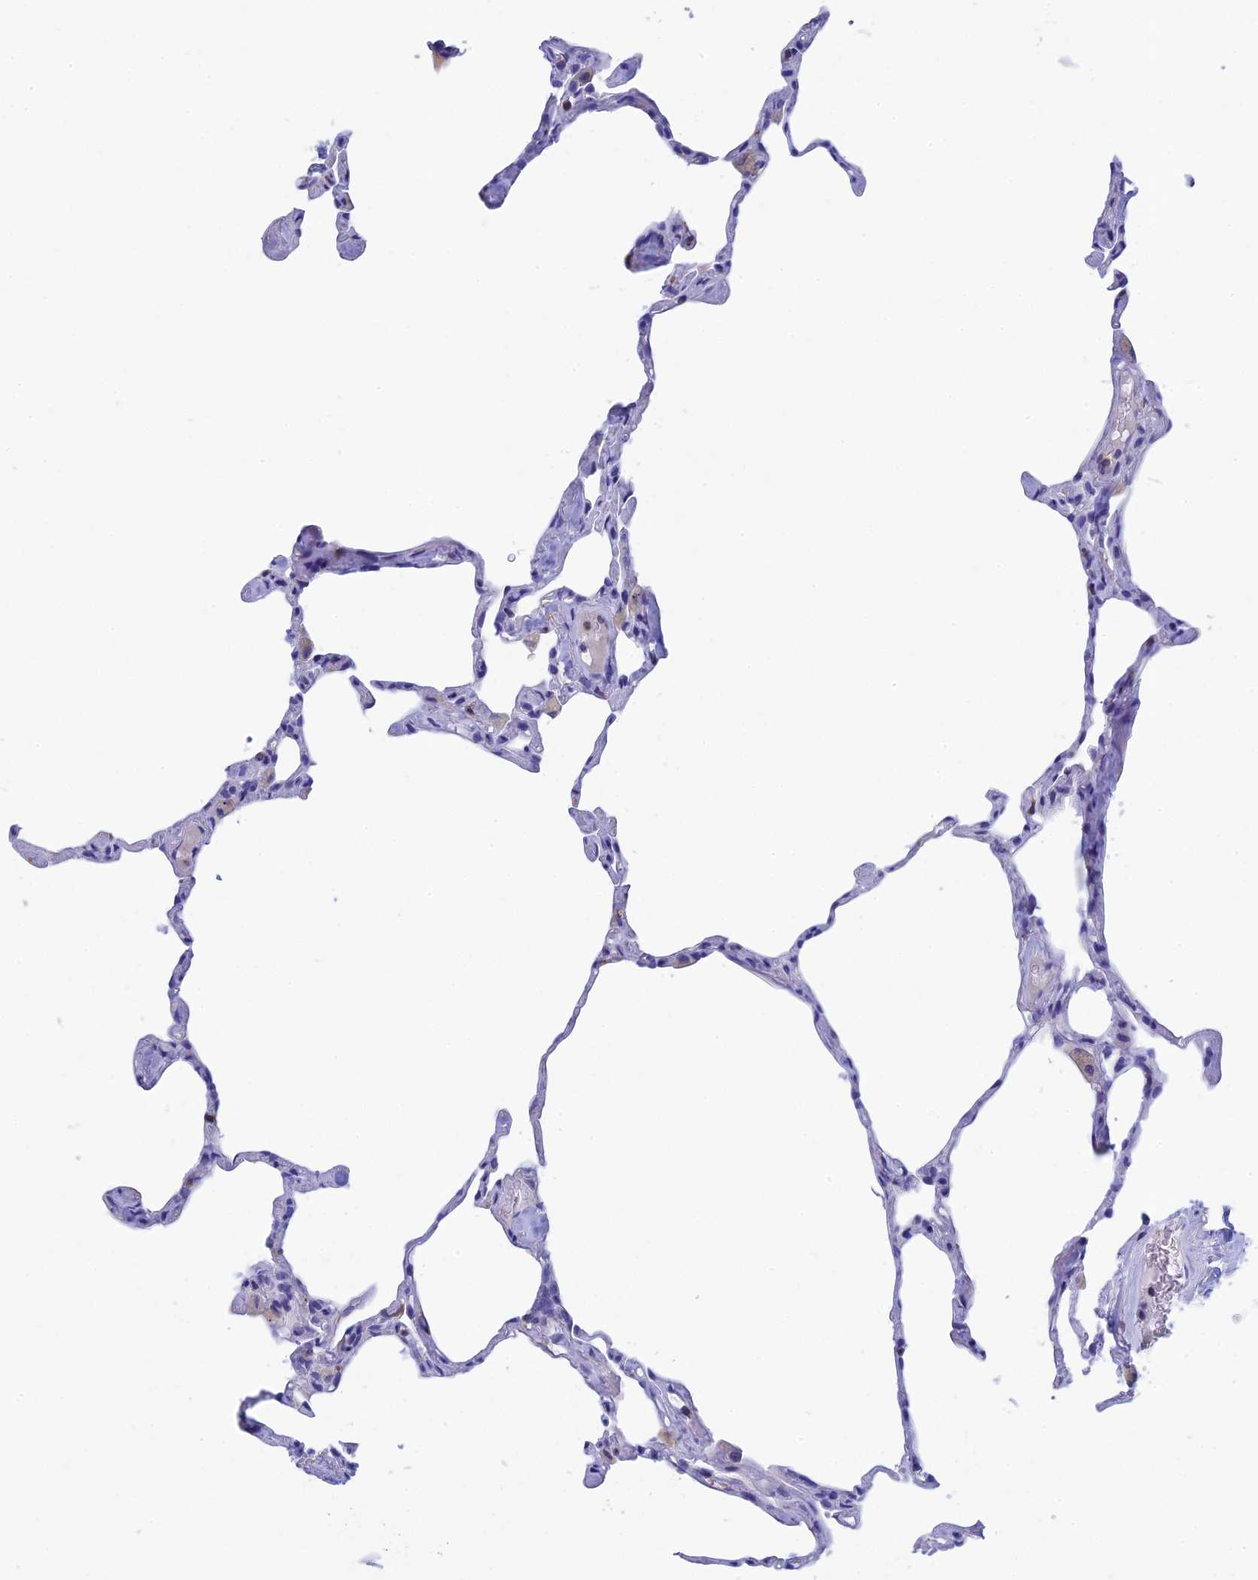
{"staining": {"intensity": "negative", "quantity": "none", "location": "none"}, "tissue": "lung", "cell_type": "Alveolar cells", "image_type": "normal", "snomed": [{"axis": "morphology", "description": "Normal tissue, NOS"}, {"axis": "topography", "description": "Lung"}], "caption": "IHC image of normal human lung stained for a protein (brown), which shows no positivity in alveolar cells.", "gene": "SEPTIN1", "patient": {"sex": "male", "age": 65}}